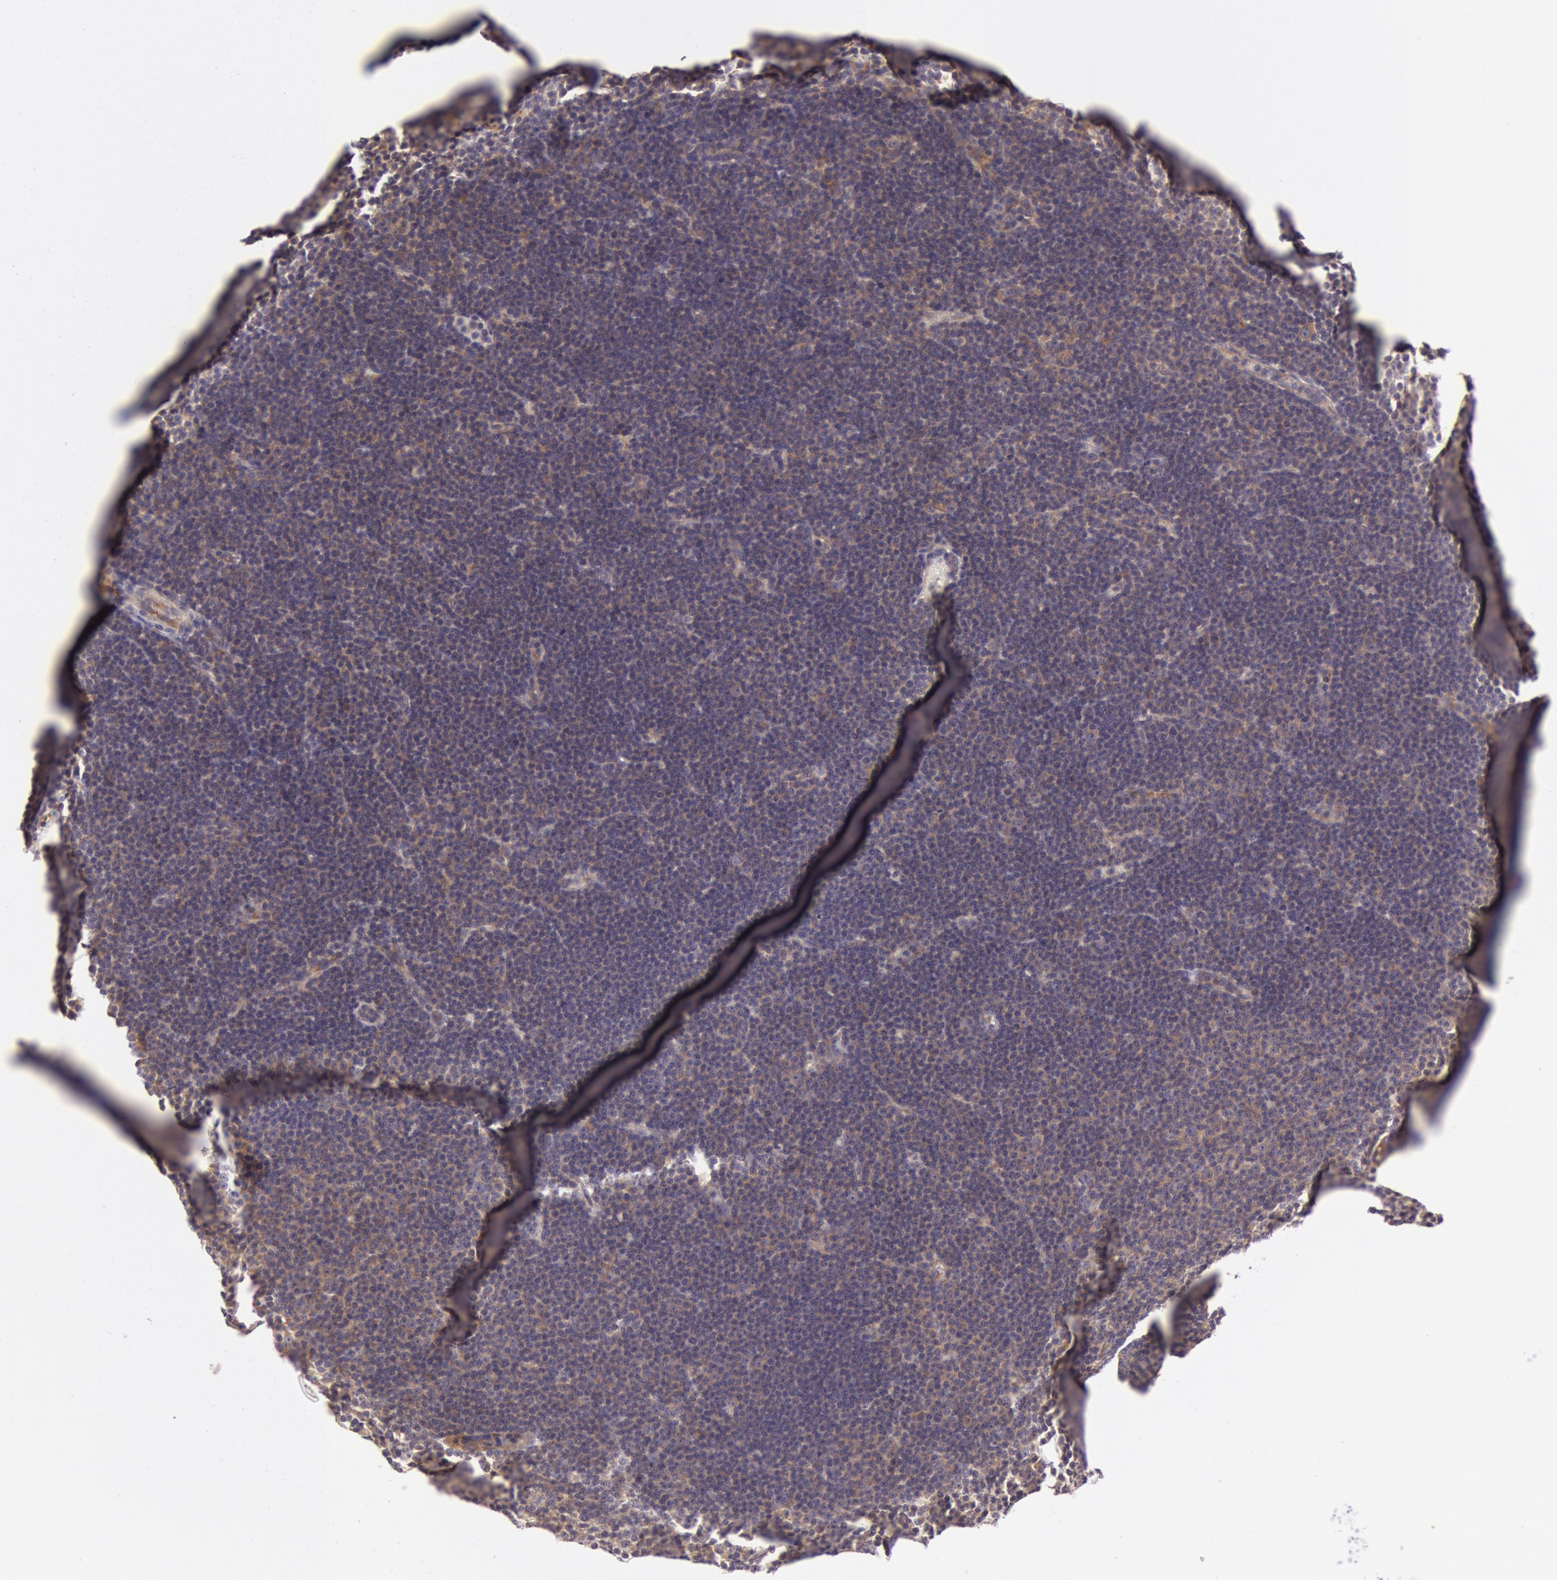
{"staining": {"intensity": "weak", "quantity": ">75%", "location": "cytoplasmic/membranous"}, "tissue": "lymphoma", "cell_type": "Tumor cells", "image_type": "cancer", "snomed": [{"axis": "morphology", "description": "Malignant lymphoma, non-Hodgkin's type, Low grade"}, {"axis": "topography", "description": "Lymph node"}], "caption": "Lymphoma stained with a brown dye displays weak cytoplasmic/membranous positive positivity in approximately >75% of tumor cells.", "gene": "CHUK", "patient": {"sex": "male", "age": 57}}